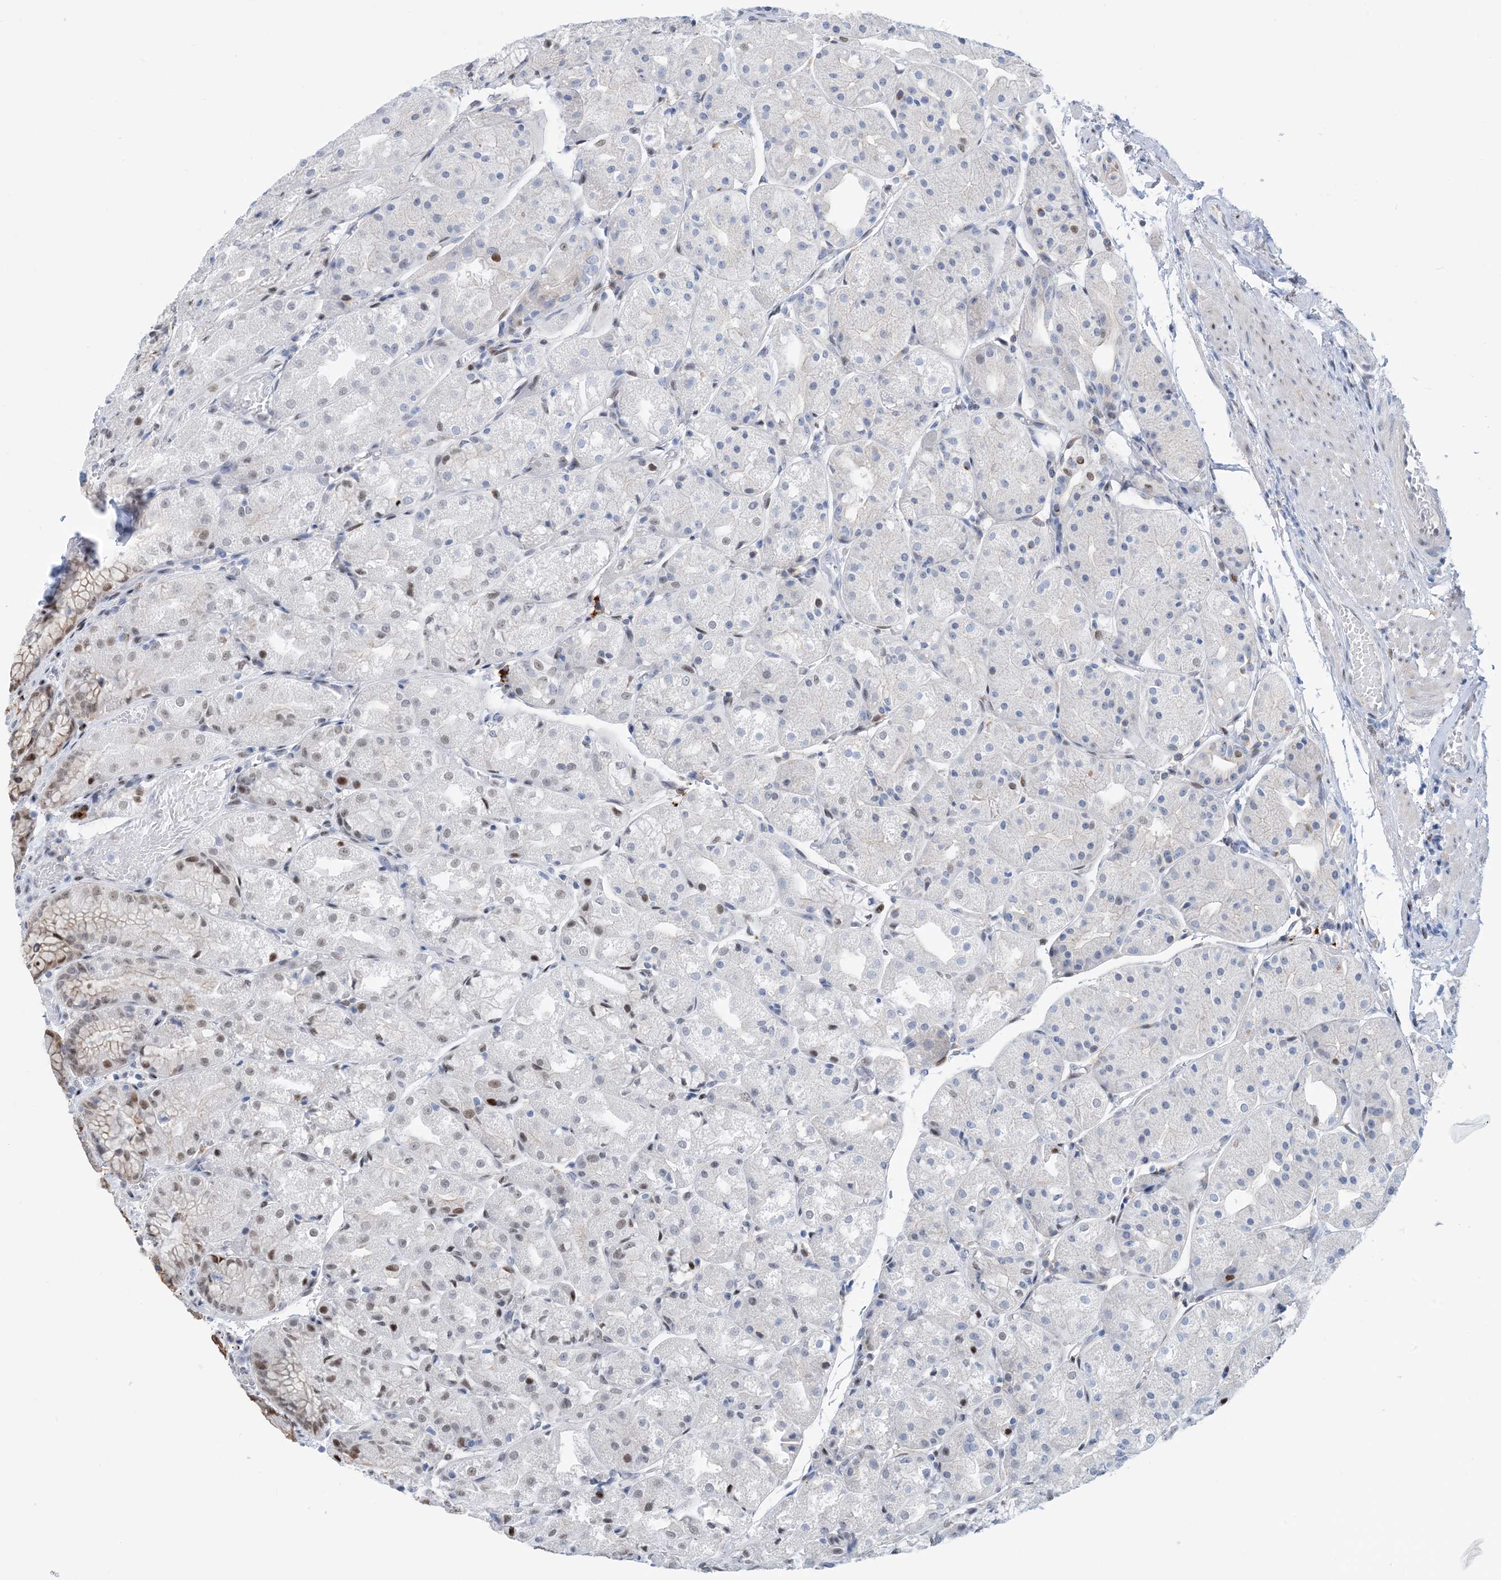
{"staining": {"intensity": "moderate", "quantity": "<25%", "location": "nuclear"}, "tissue": "stomach", "cell_type": "Glandular cells", "image_type": "normal", "snomed": [{"axis": "morphology", "description": "Normal tissue, NOS"}, {"axis": "topography", "description": "Stomach, upper"}], "caption": "About <25% of glandular cells in benign human stomach exhibit moderate nuclear protein expression as visualized by brown immunohistochemical staining.", "gene": "HEMK1", "patient": {"sex": "male", "age": 72}}